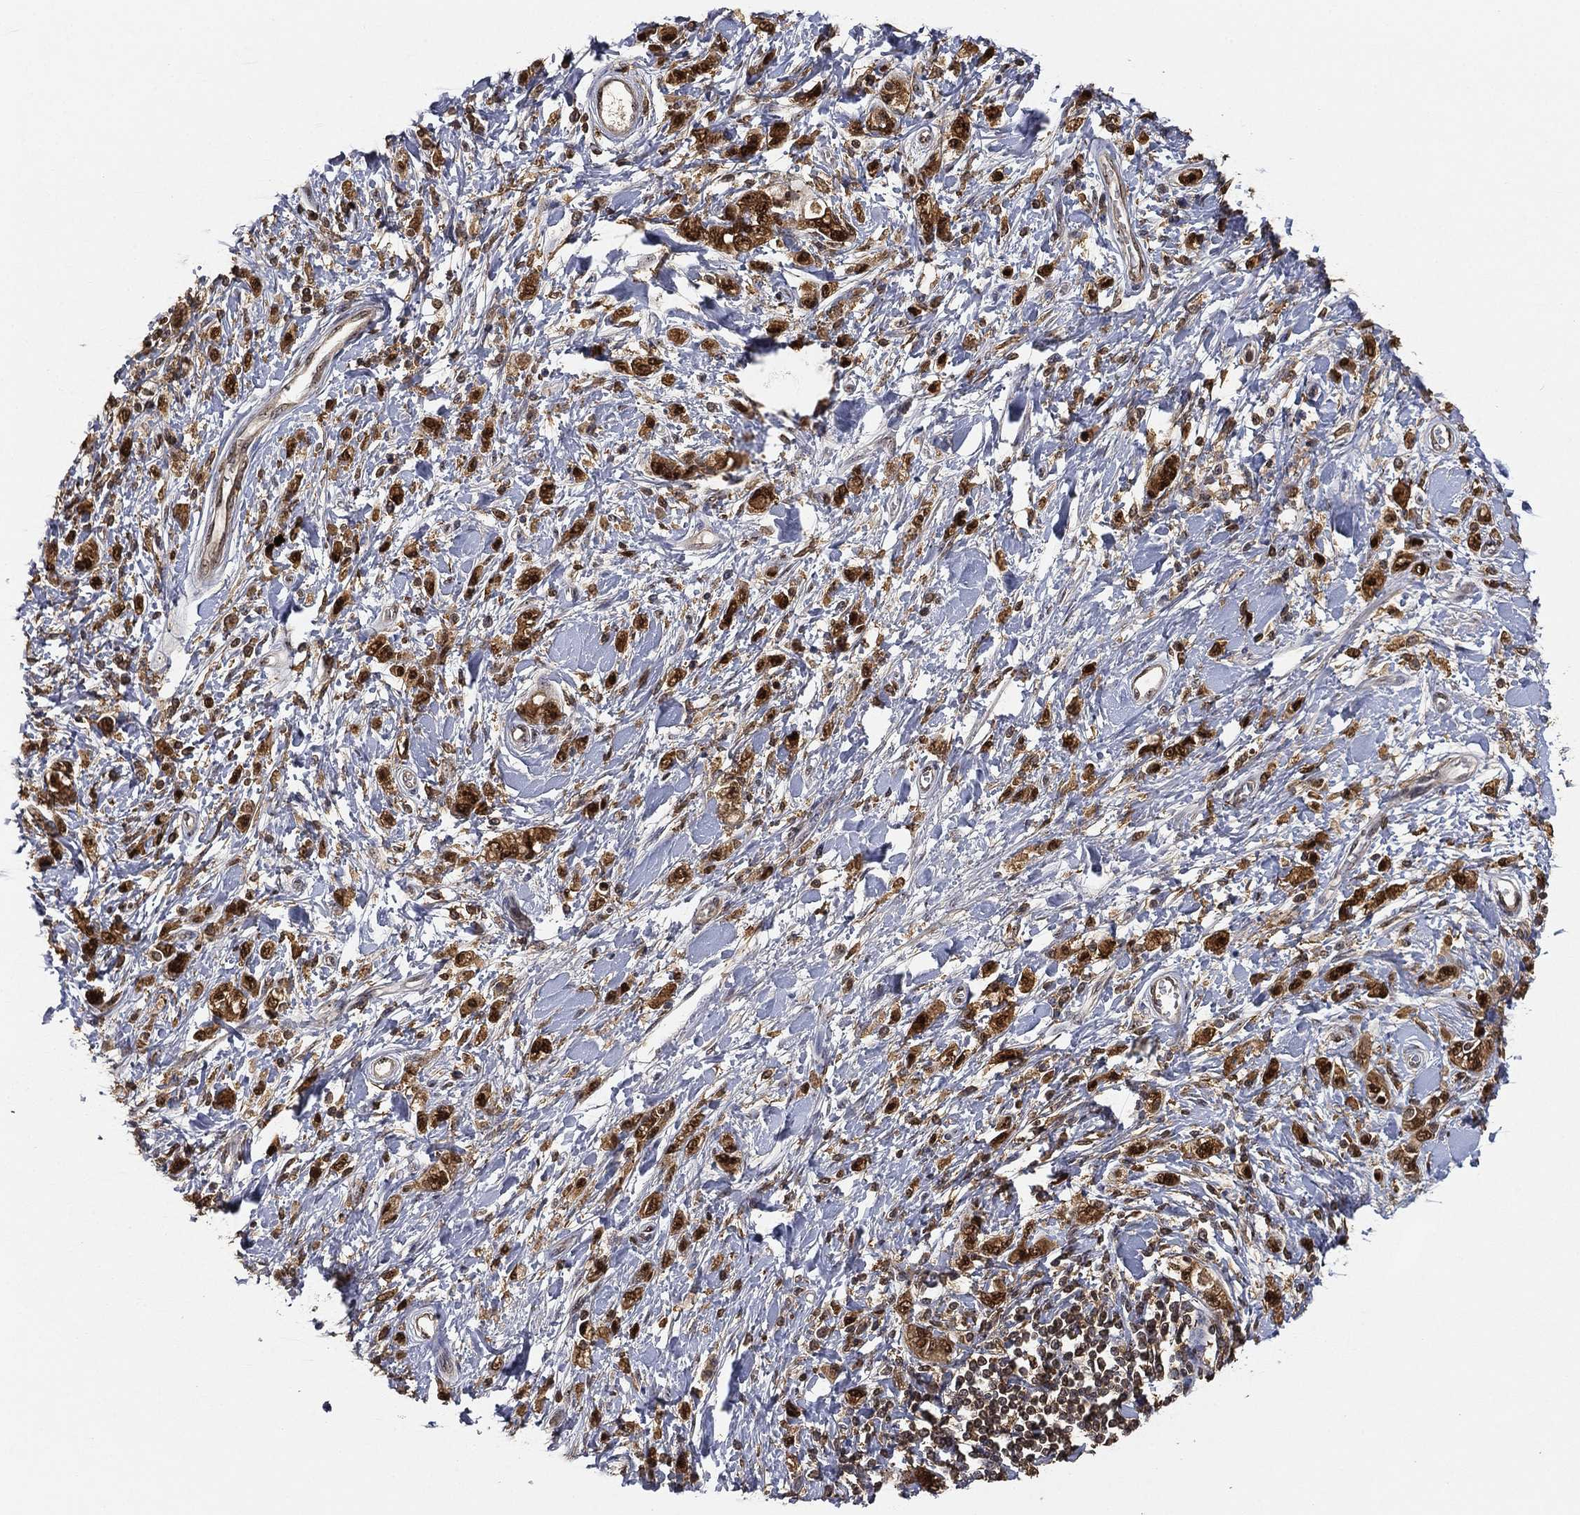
{"staining": {"intensity": "strong", "quantity": ">75%", "location": "cytoplasmic/membranous,nuclear"}, "tissue": "stomach cancer", "cell_type": "Tumor cells", "image_type": "cancer", "snomed": [{"axis": "morphology", "description": "Adenocarcinoma, NOS"}, {"axis": "topography", "description": "Stomach"}], "caption": "Immunohistochemistry (IHC) (DAB) staining of stomach adenocarcinoma reveals strong cytoplasmic/membranous and nuclear protein expression in approximately >75% of tumor cells. The staining is performed using DAB (3,3'-diaminobenzidine) brown chromogen to label protein expression. The nuclei are counter-stained blue using hematoxylin.", "gene": "CRYL1", "patient": {"sex": "male", "age": 77}}